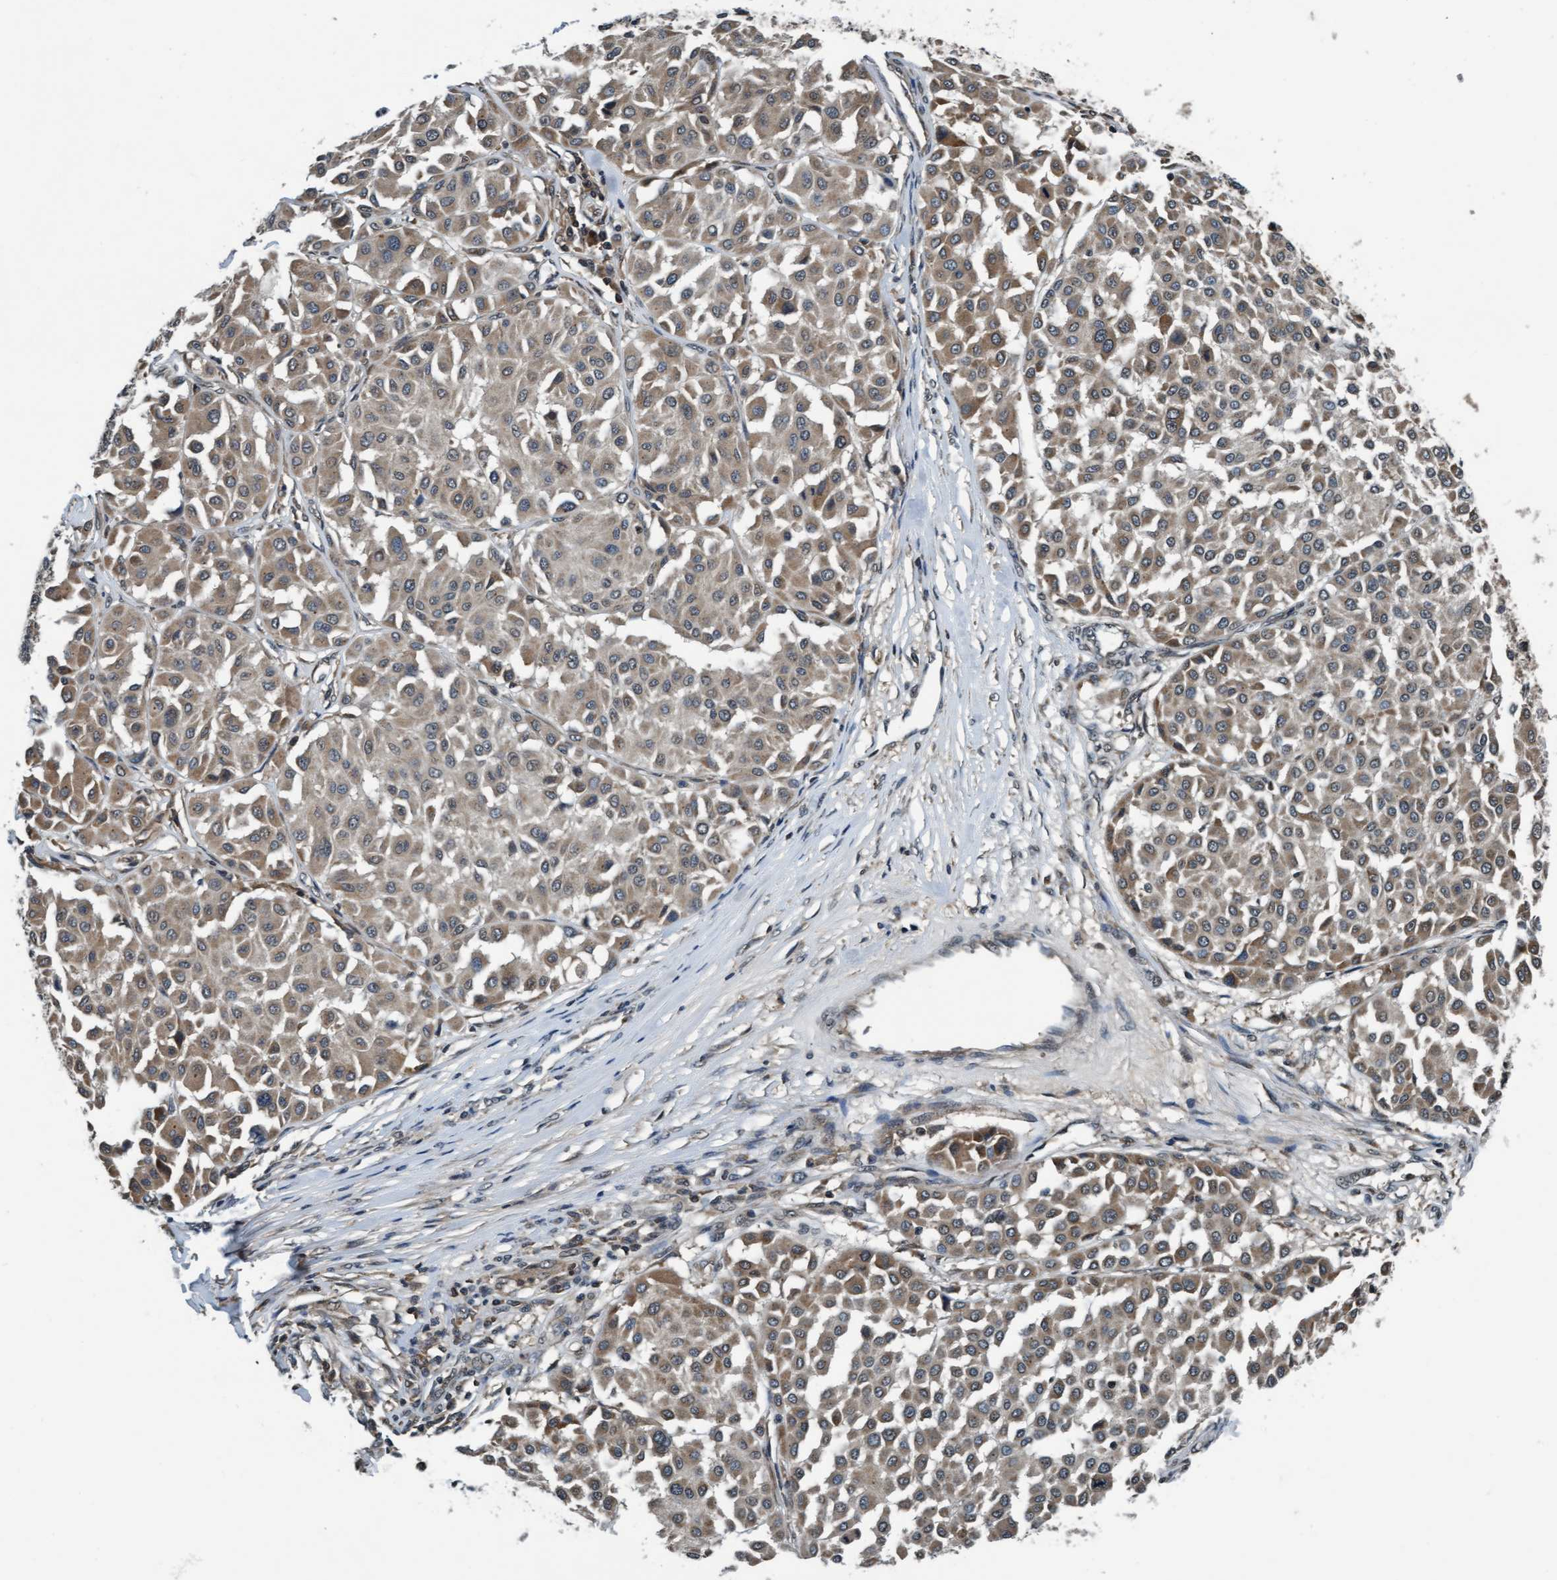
{"staining": {"intensity": "moderate", "quantity": ">75%", "location": "cytoplasmic/membranous,nuclear"}, "tissue": "melanoma", "cell_type": "Tumor cells", "image_type": "cancer", "snomed": [{"axis": "morphology", "description": "Malignant melanoma, Metastatic site"}, {"axis": "topography", "description": "Soft tissue"}], "caption": "Malignant melanoma (metastatic site) stained with a brown dye reveals moderate cytoplasmic/membranous and nuclear positive expression in about >75% of tumor cells.", "gene": "WASF1", "patient": {"sex": "male", "age": 41}}